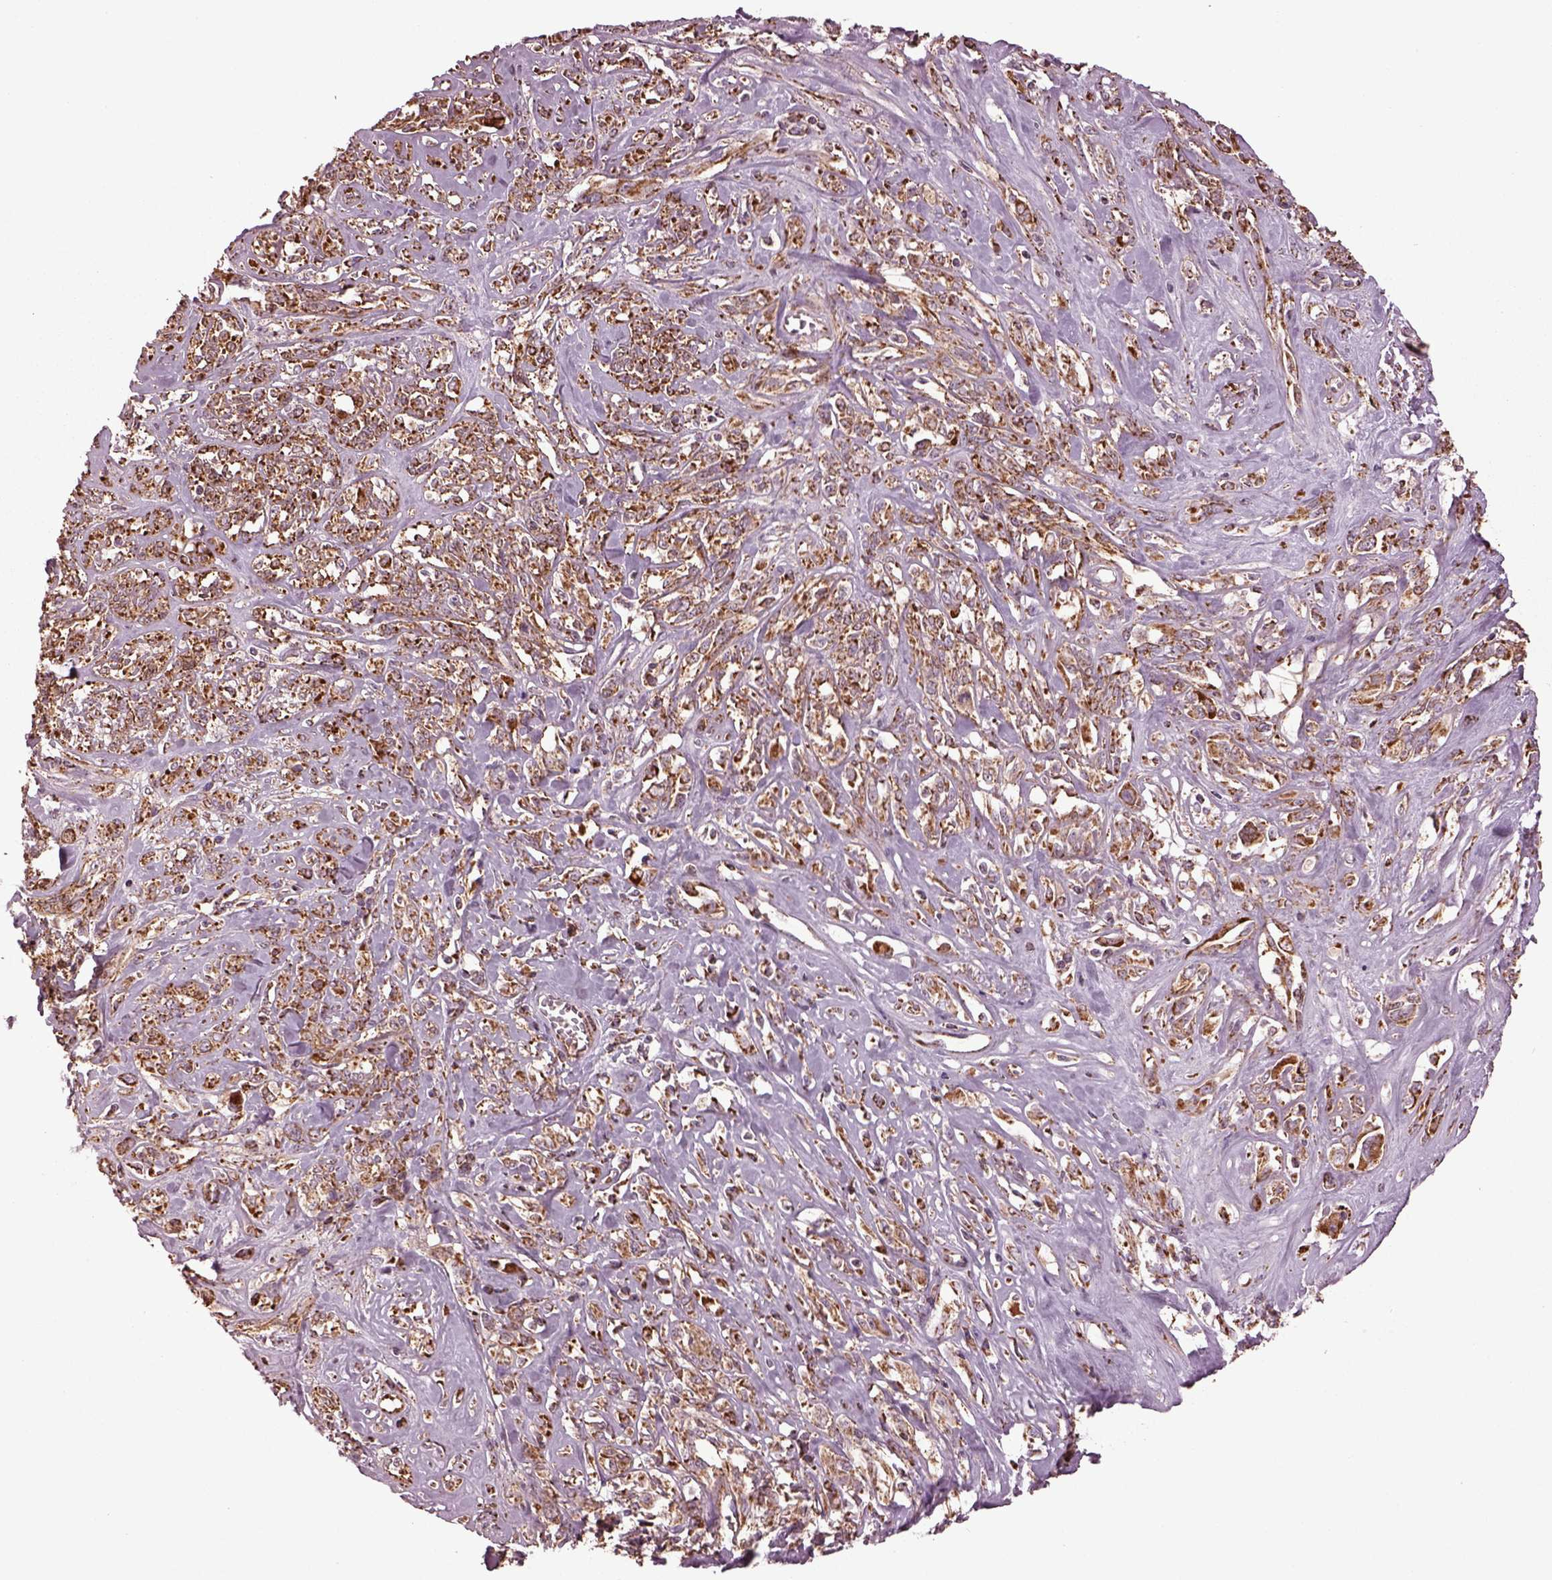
{"staining": {"intensity": "moderate", "quantity": ">75%", "location": "cytoplasmic/membranous"}, "tissue": "melanoma", "cell_type": "Tumor cells", "image_type": "cancer", "snomed": [{"axis": "morphology", "description": "Malignant melanoma, NOS"}, {"axis": "topography", "description": "Skin"}], "caption": "Immunohistochemical staining of melanoma demonstrates moderate cytoplasmic/membranous protein positivity in approximately >75% of tumor cells.", "gene": "TMEM254", "patient": {"sex": "female", "age": 91}}